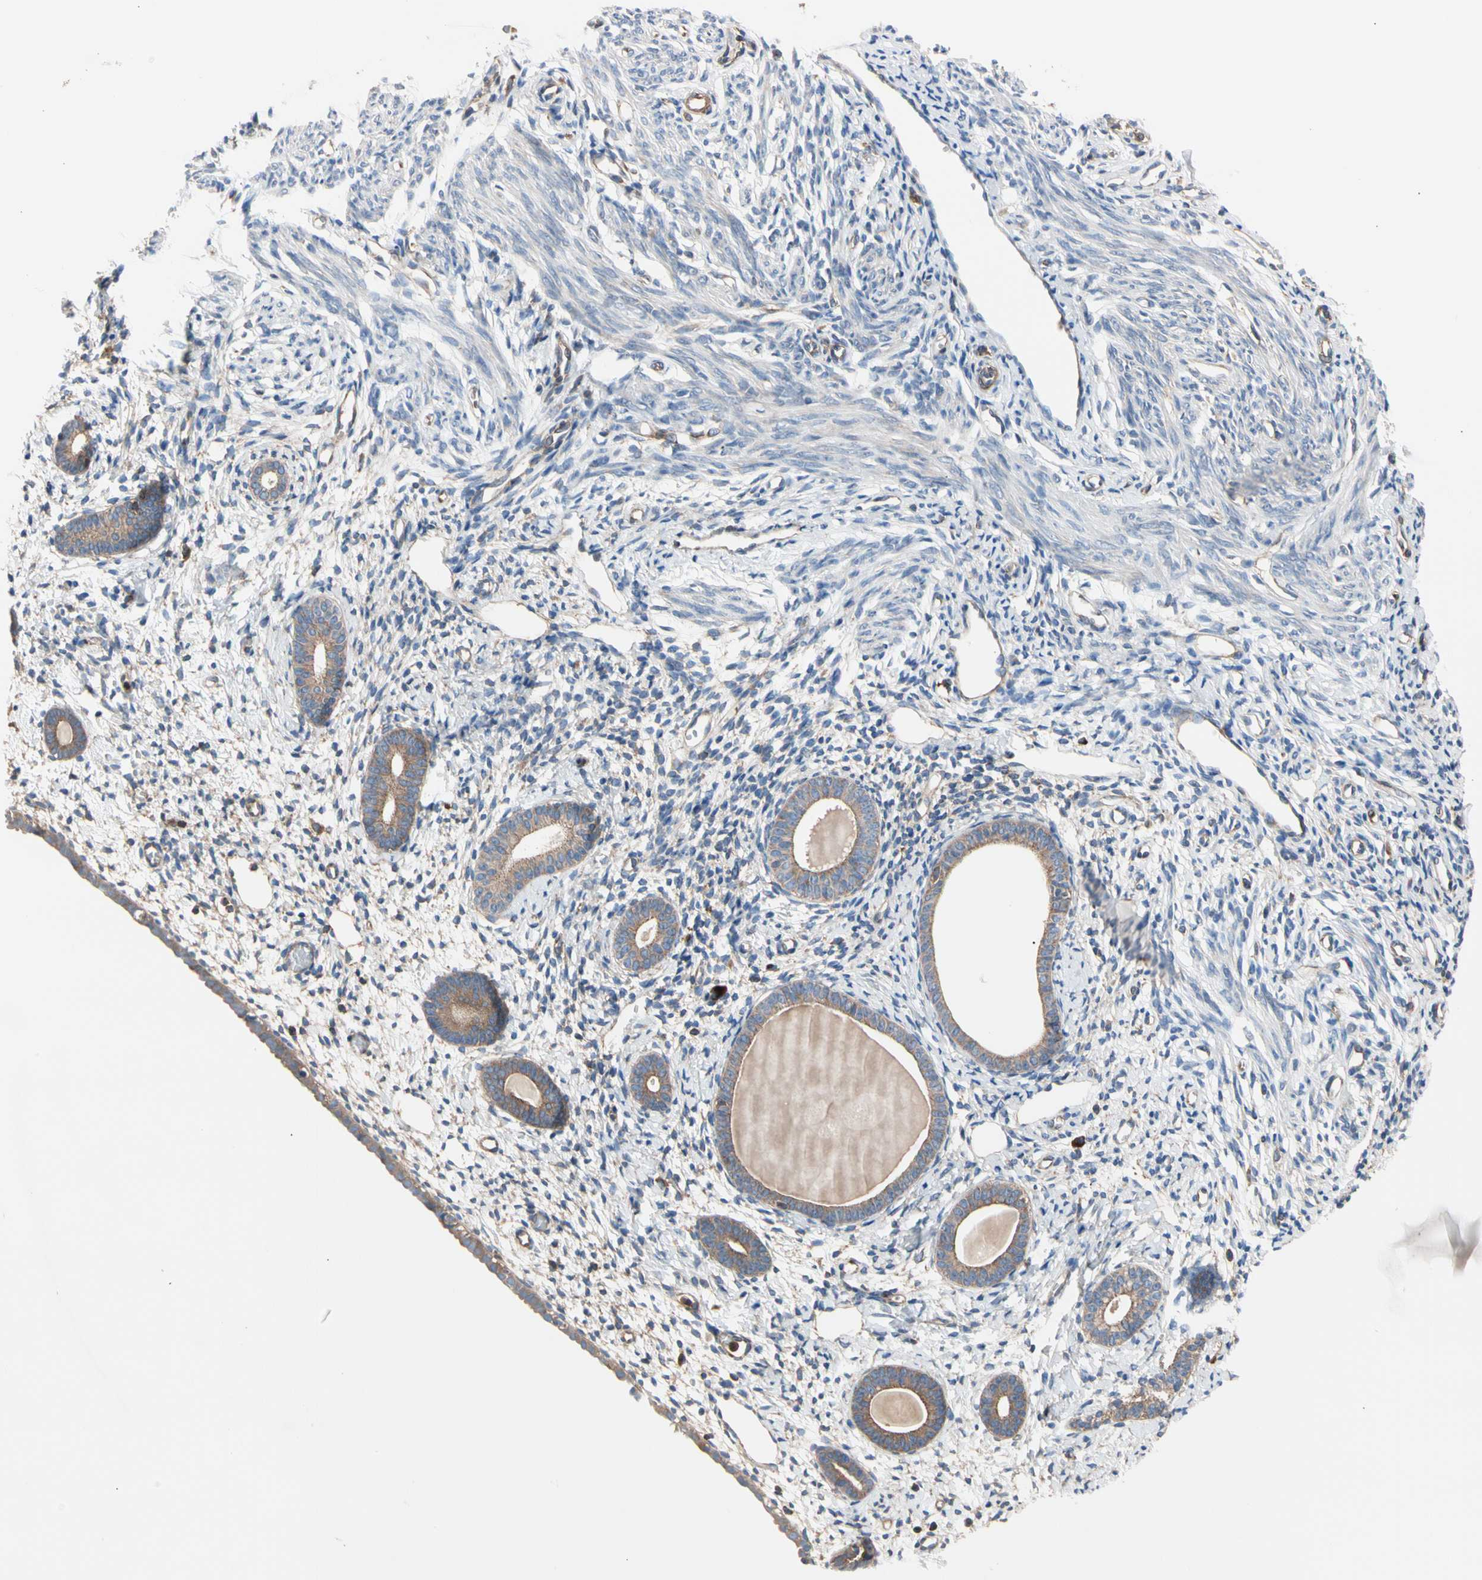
{"staining": {"intensity": "moderate", "quantity": "25%-75%", "location": "cytoplasmic/membranous"}, "tissue": "endometrium", "cell_type": "Cells in endometrial stroma", "image_type": "normal", "snomed": [{"axis": "morphology", "description": "Normal tissue, NOS"}, {"axis": "topography", "description": "Endometrium"}], "caption": "Immunohistochemical staining of unremarkable human endometrium demonstrates 25%-75% levels of moderate cytoplasmic/membranous protein expression in about 25%-75% of cells in endometrial stroma.", "gene": "ROCK1", "patient": {"sex": "female", "age": 71}}